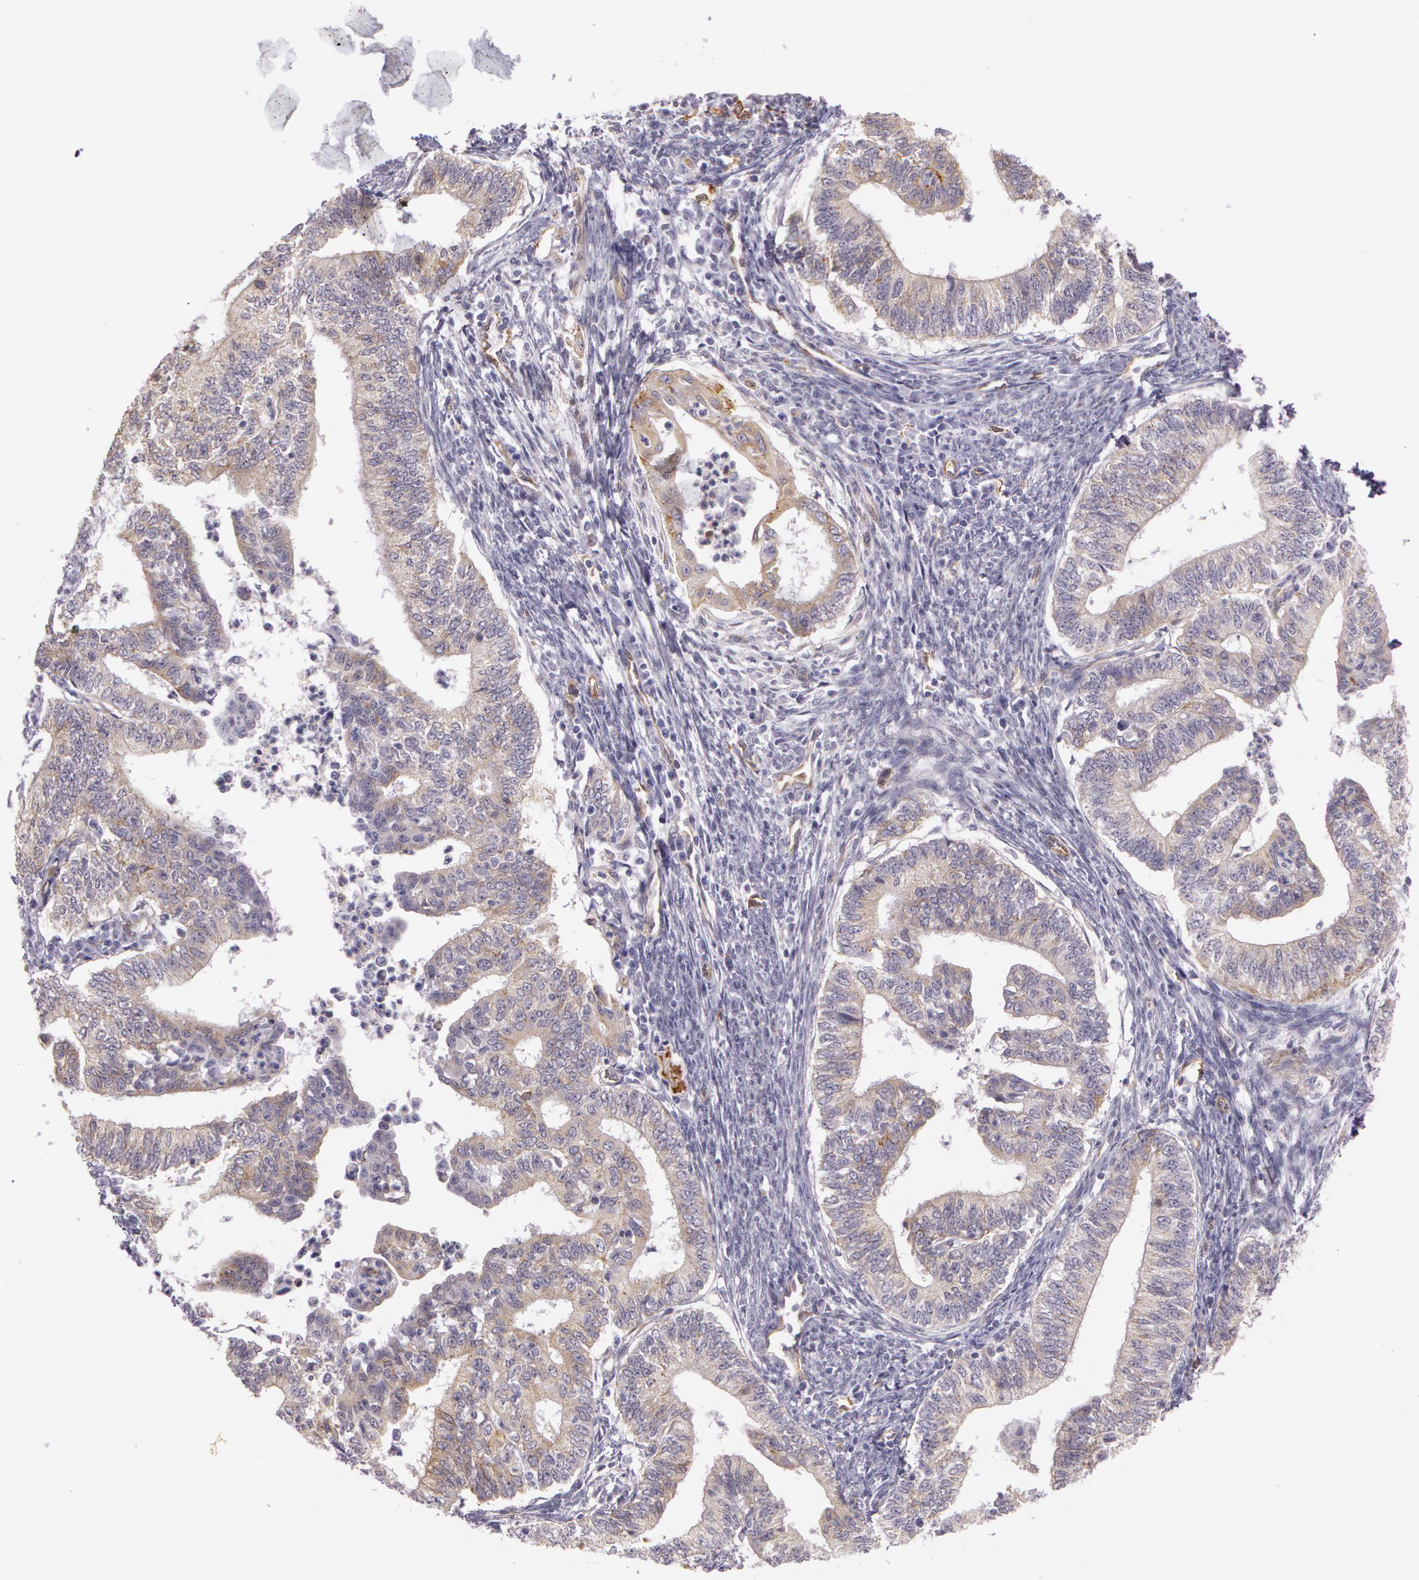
{"staining": {"intensity": "weak", "quantity": ">75%", "location": "cytoplasmic/membranous"}, "tissue": "endometrial cancer", "cell_type": "Tumor cells", "image_type": "cancer", "snomed": [{"axis": "morphology", "description": "Adenocarcinoma, NOS"}, {"axis": "topography", "description": "Endometrium"}], "caption": "A brown stain highlights weak cytoplasmic/membranous staining of a protein in human endometrial cancer tumor cells. The staining is performed using DAB brown chromogen to label protein expression. The nuclei are counter-stained blue using hematoxylin.", "gene": "APP", "patient": {"sex": "female", "age": 66}}